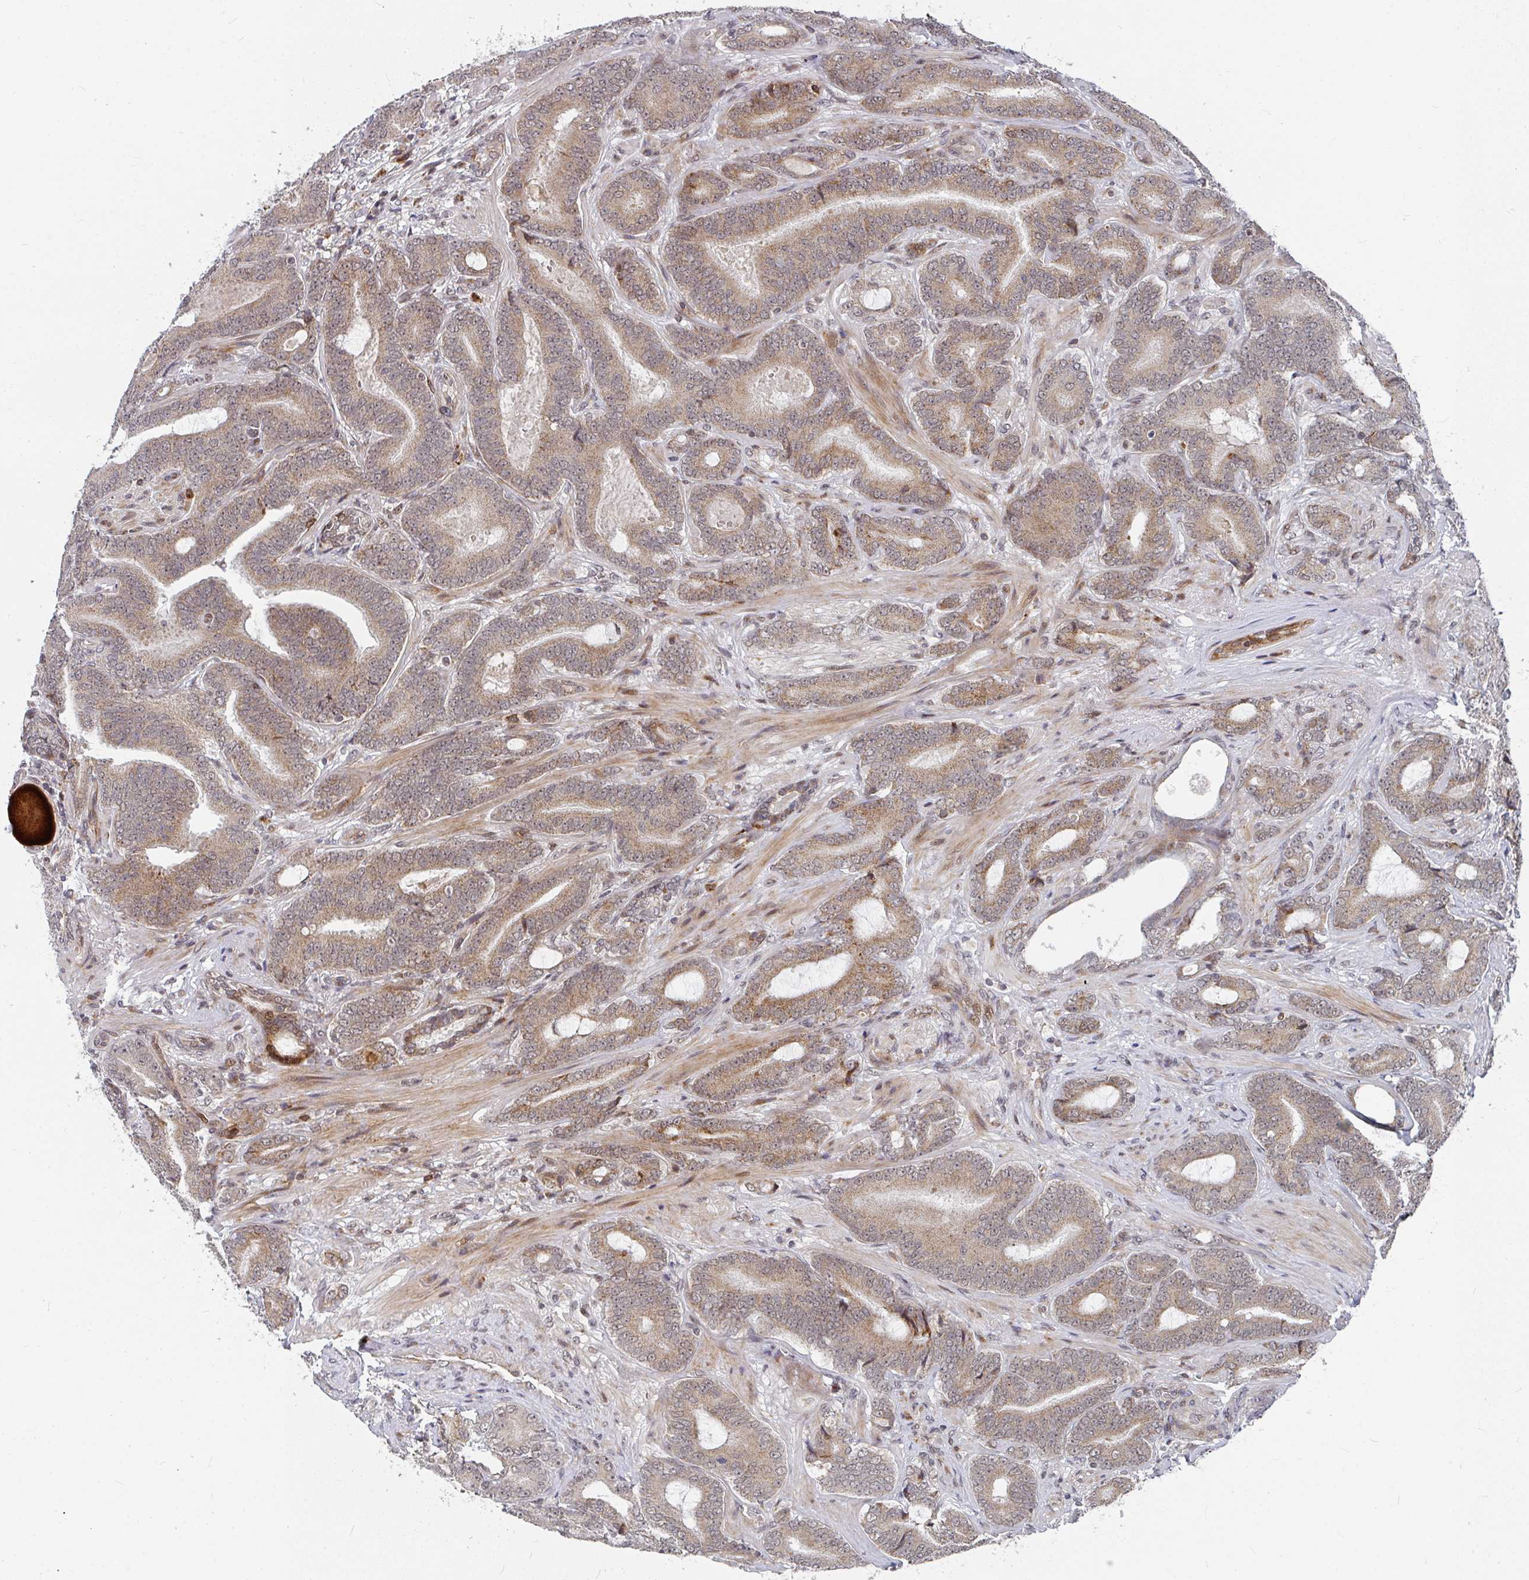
{"staining": {"intensity": "moderate", "quantity": "25%-75%", "location": "cytoplasmic/membranous"}, "tissue": "prostate cancer", "cell_type": "Tumor cells", "image_type": "cancer", "snomed": [{"axis": "morphology", "description": "Adenocarcinoma, High grade"}, {"axis": "topography", "description": "Prostate"}], "caption": "A photomicrograph of human adenocarcinoma (high-grade) (prostate) stained for a protein displays moderate cytoplasmic/membranous brown staining in tumor cells. The staining was performed using DAB to visualize the protein expression in brown, while the nuclei were stained in blue with hematoxylin (Magnification: 20x).", "gene": "RBBP5", "patient": {"sex": "male", "age": 62}}